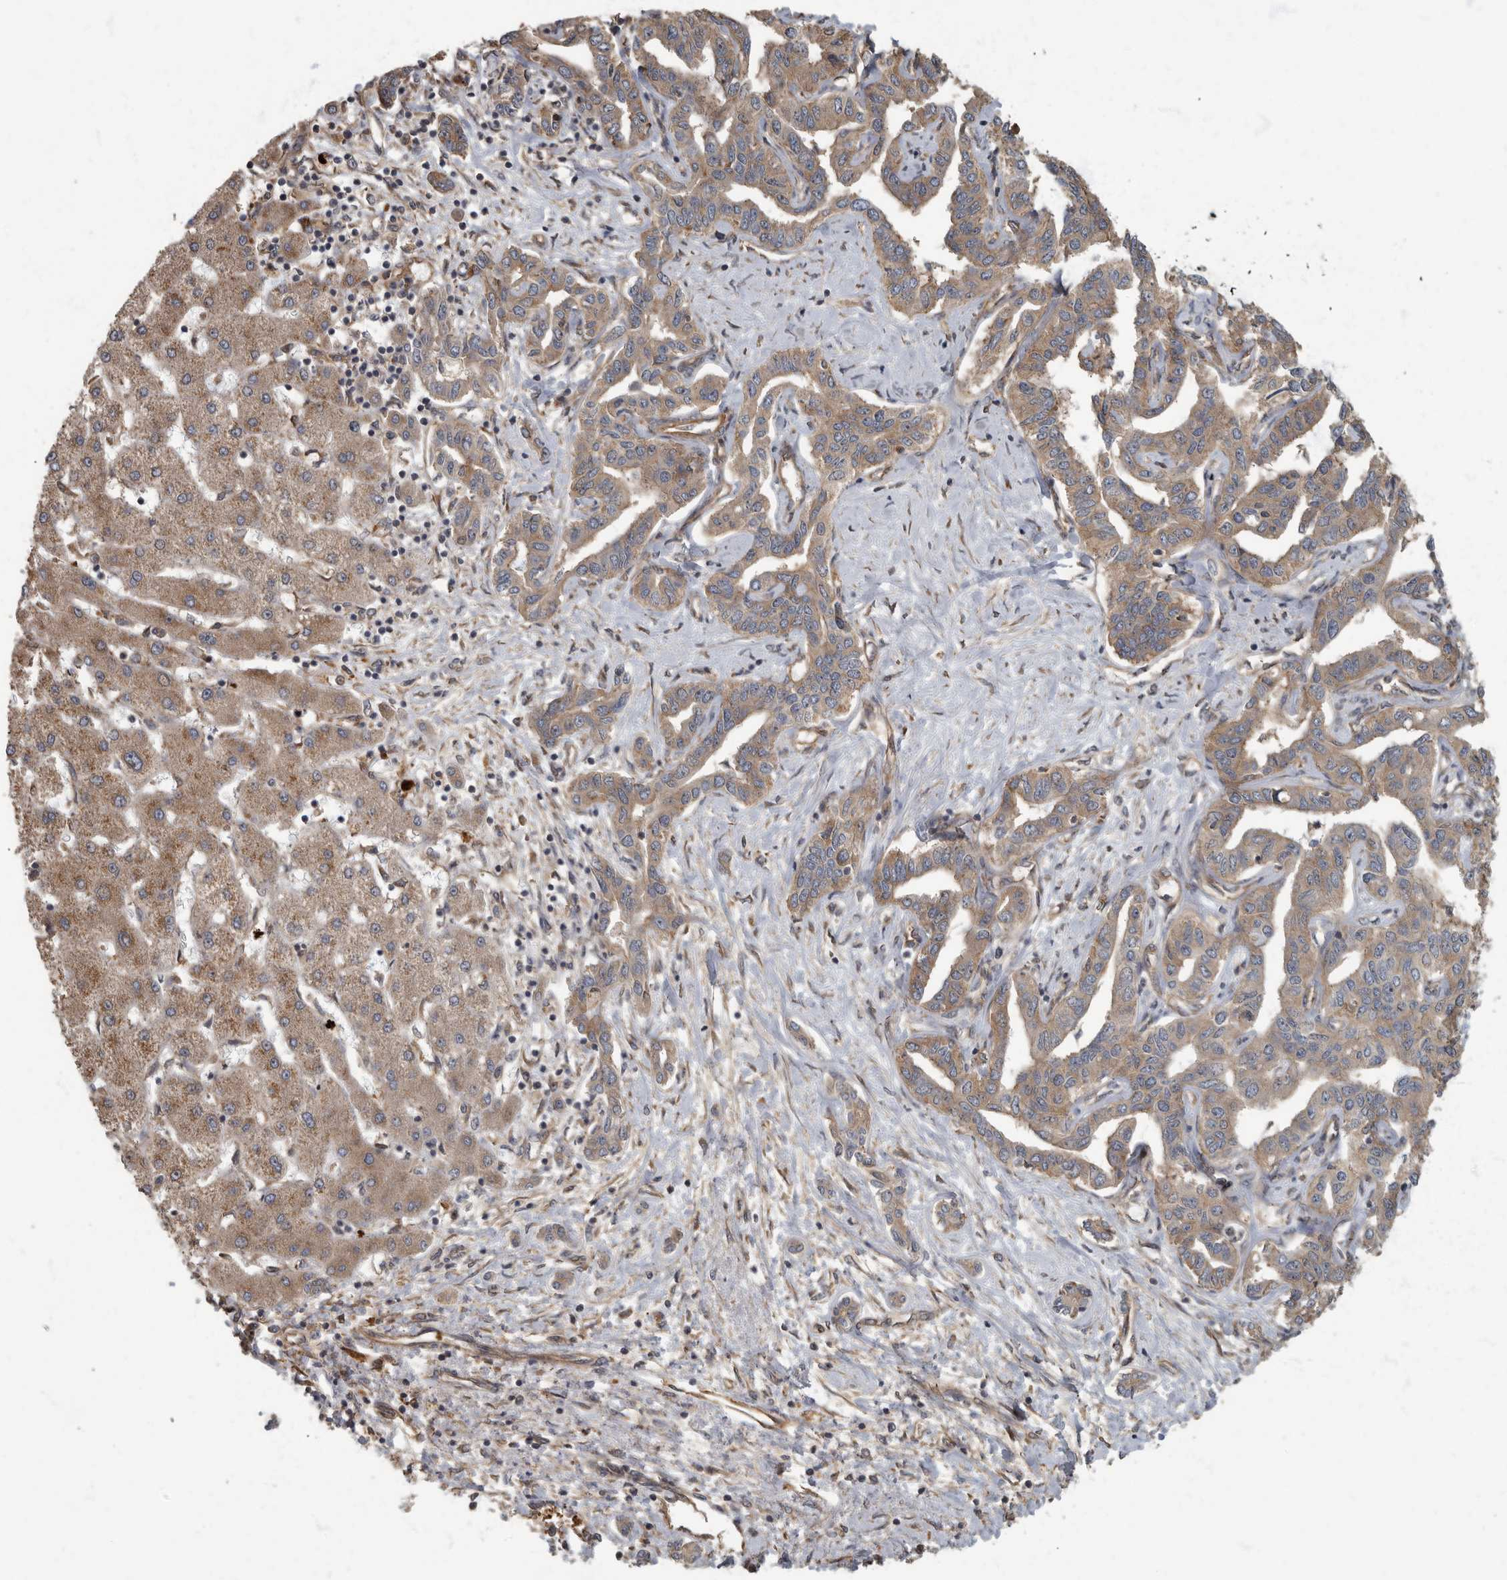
{"staining": {"intensity": "moderate", "quantity": ">75%", "location": "cytoplasmic/membranous"}, "tissue": "liver cancer", "cell_type": "Tumor cells", "image_type": "cancer", "snomed": [{"axis": "morphology", "description": "Cholangiocarcinoma"}, {"axis": "topography", "description": "Liver"}], "caption": "Immunohistochemical staining of human liver cancer displays medium levels of moderate cytoplasmic/membranous protein staining in about >75% of tumor cells.", "gene": "DAAM1", "patient": {"sex": "male", "age": 59}}